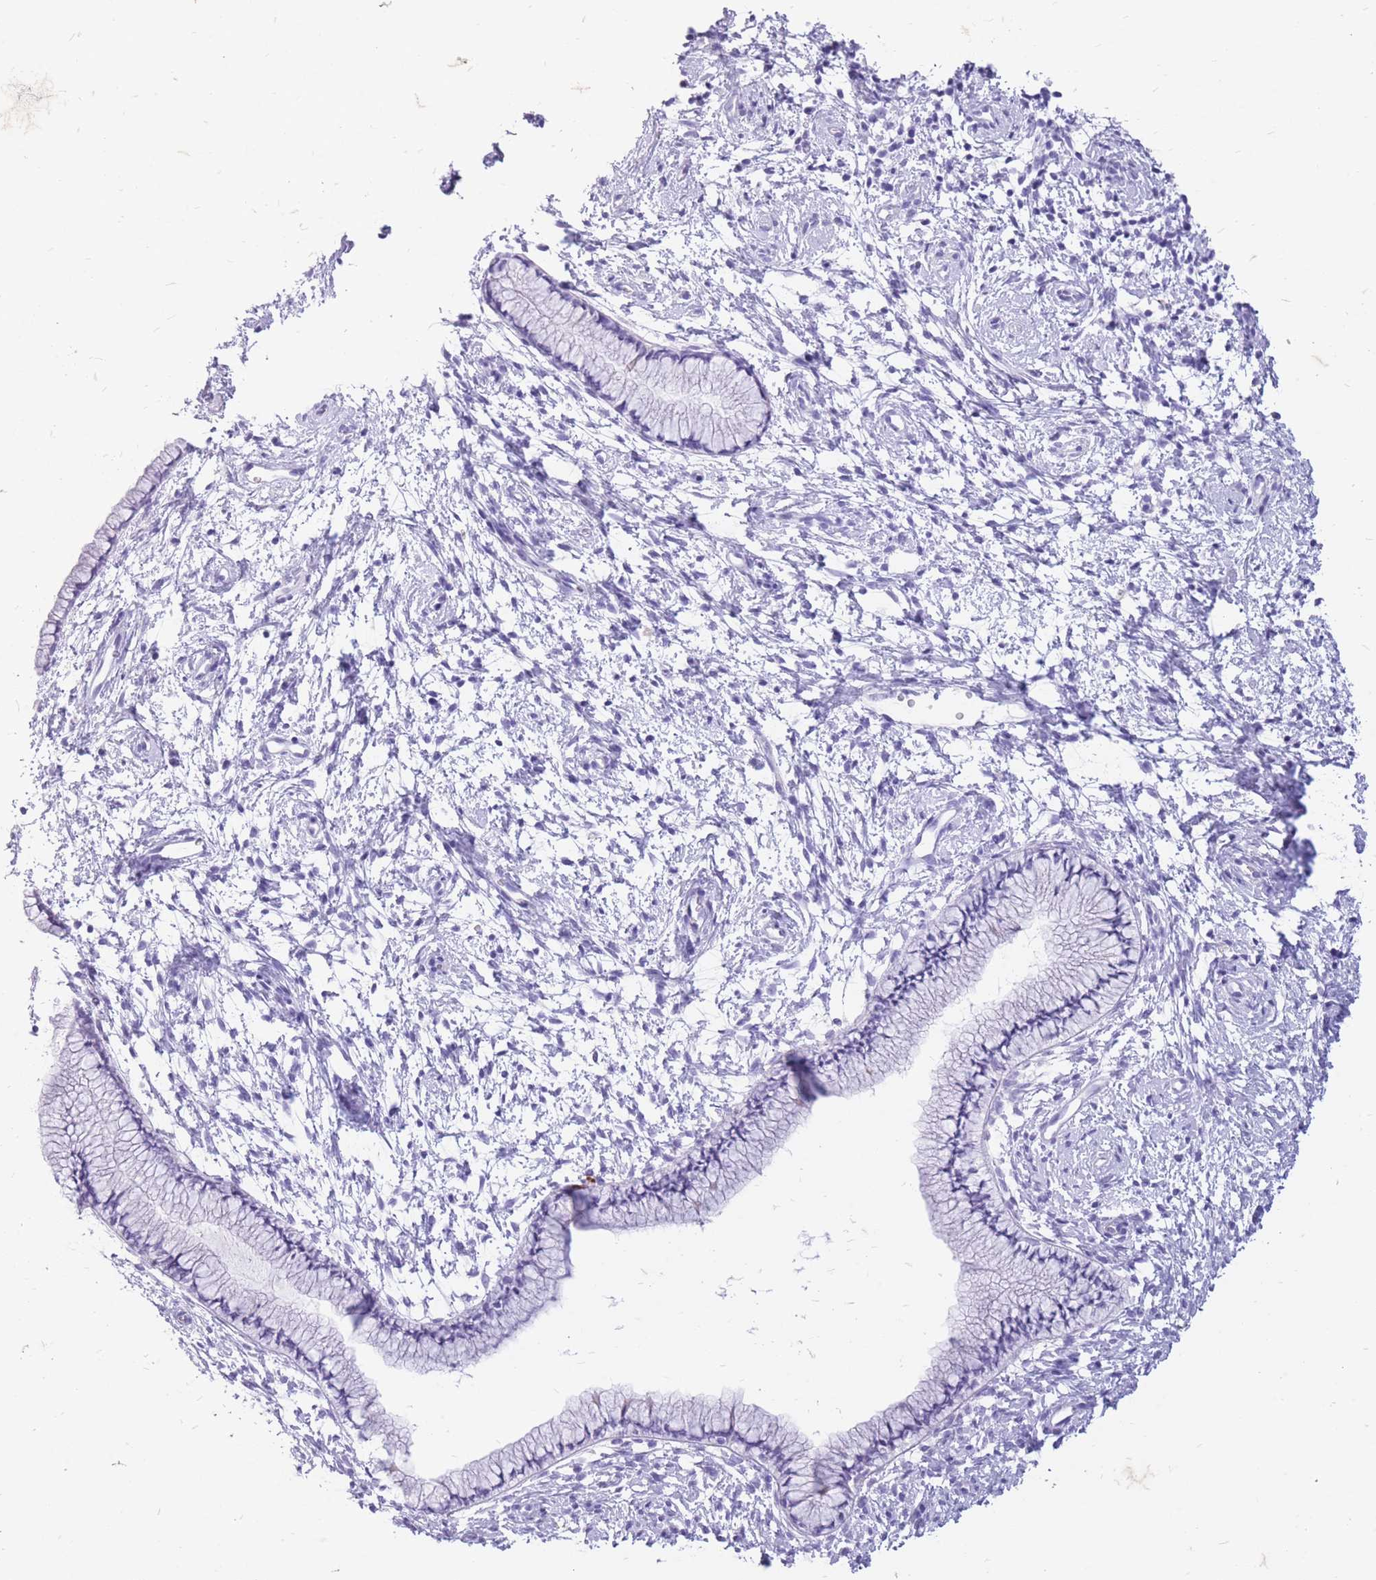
{"staining": {"intensity": "negative", "quantity": "none", "location": "none"}, "tissue": "cervix", "cell_type": "Glandular cells", "image_type": "normal", "snomed": [{"axis": "morphology", "description": "Normal tissue, NOS"}, {"axis": "topography", "description": "Cervix"}], "caption": "Immunohistochemistry photomicrograph of normal cervix: human cervix stained with DAB demonstrates no significant protein positivity in glandular cells. Nuclei are stained in blue.", "gene": "ZFP37", "patient": {"sex": "female", "age": 57}}